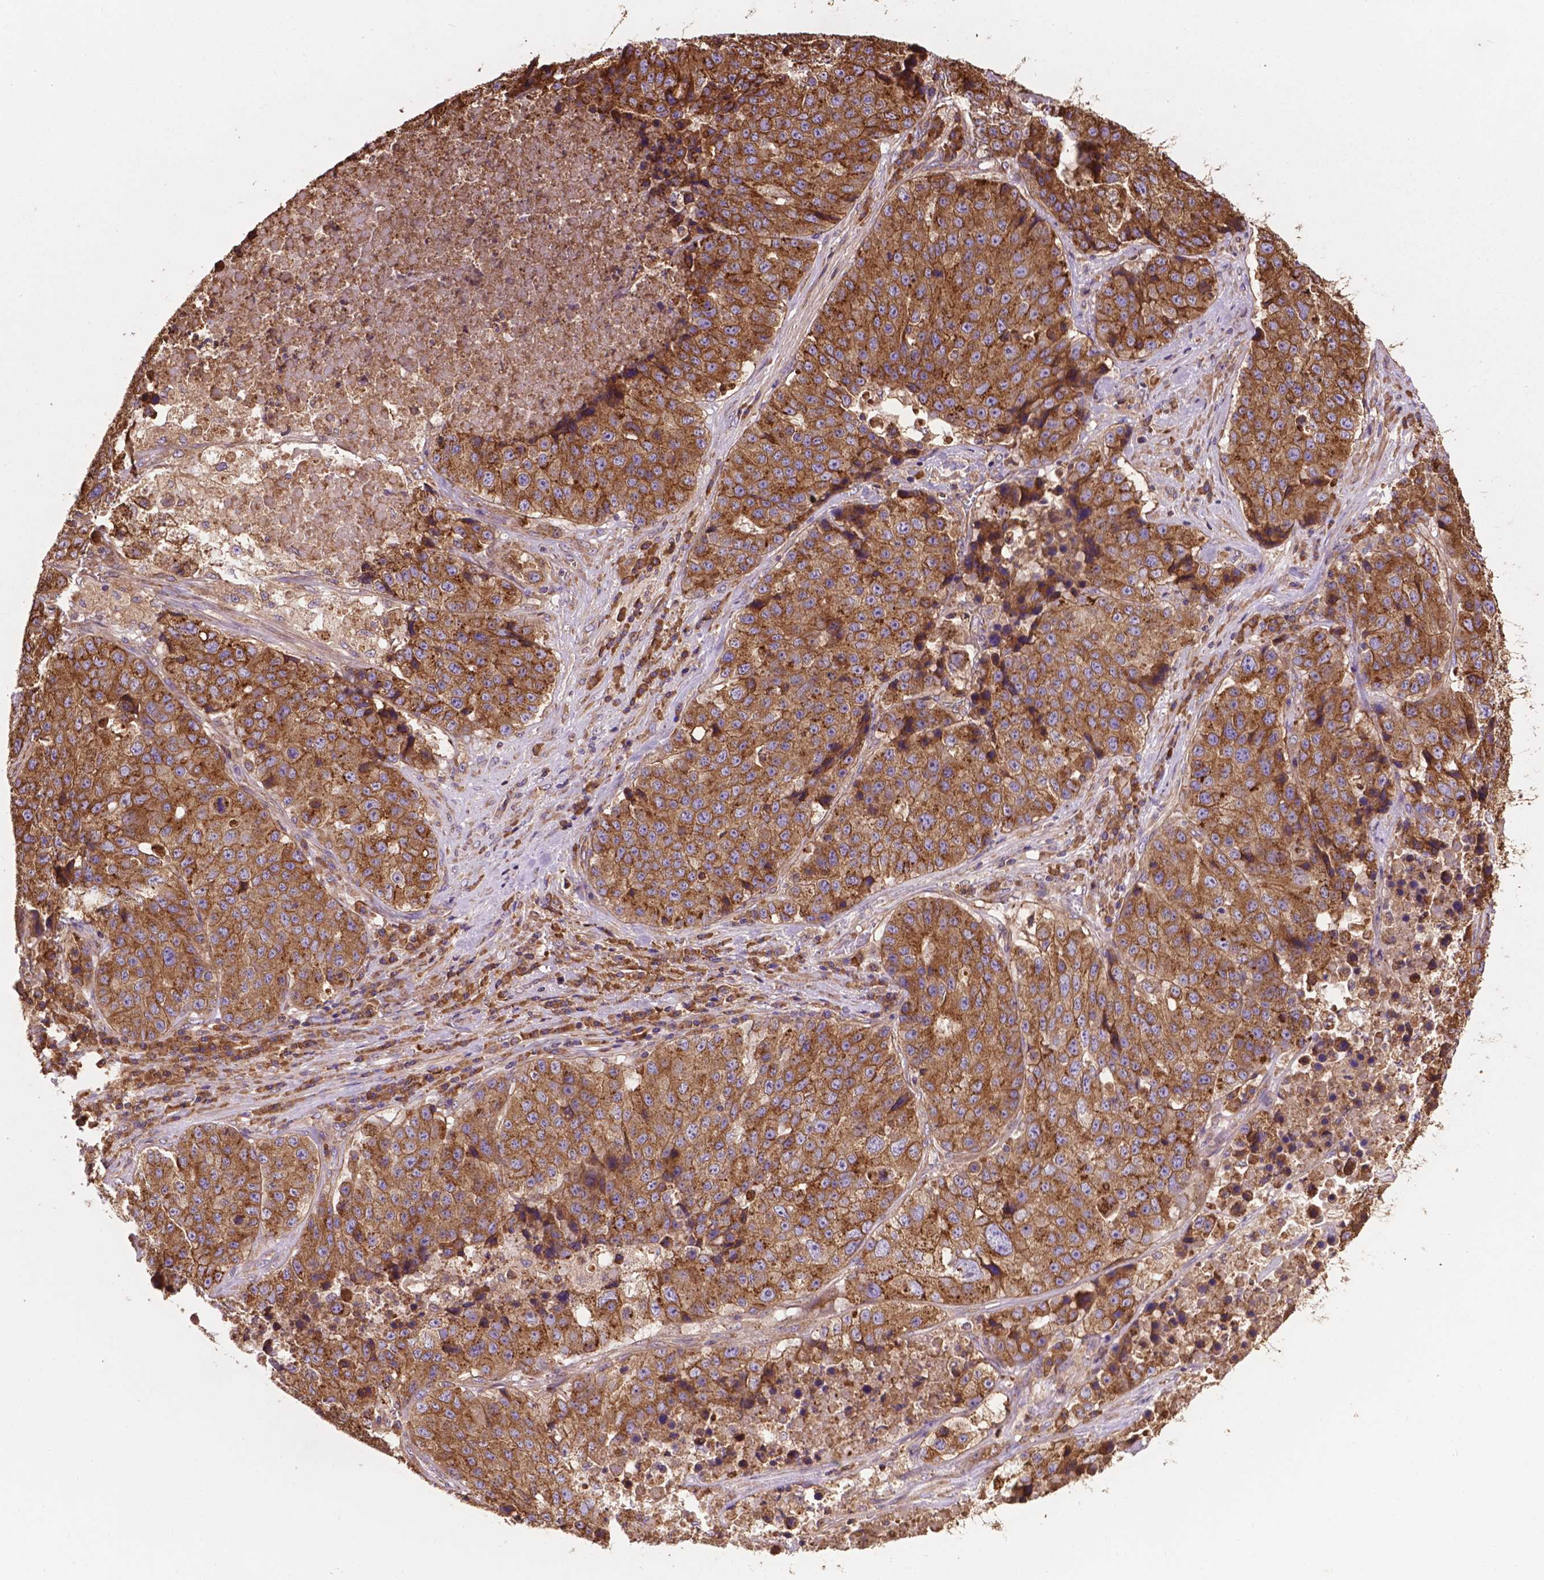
{"staining": {"intensity": "moderate", "quantity": ">75%", "location": "cytoplasmic/membranous"}, "tissue": "stomach cancer", "cell_type": "Tumor cells", "image_type": "cancer", "snomed": [{"axis": "morphology", "description": "Adenocarcinoma, NOS"}, {"axis": "topography", "description": "Stomach"}], "caption": "Approximately >75% of tumor cells in human stomach adenocarcinoma display moderate cytoplasmic/membranous protein expression as visualized by brown immunohistochemical staining.", "gene": "CCDC71L", "patient": {"sex": "male", "age": 71}}